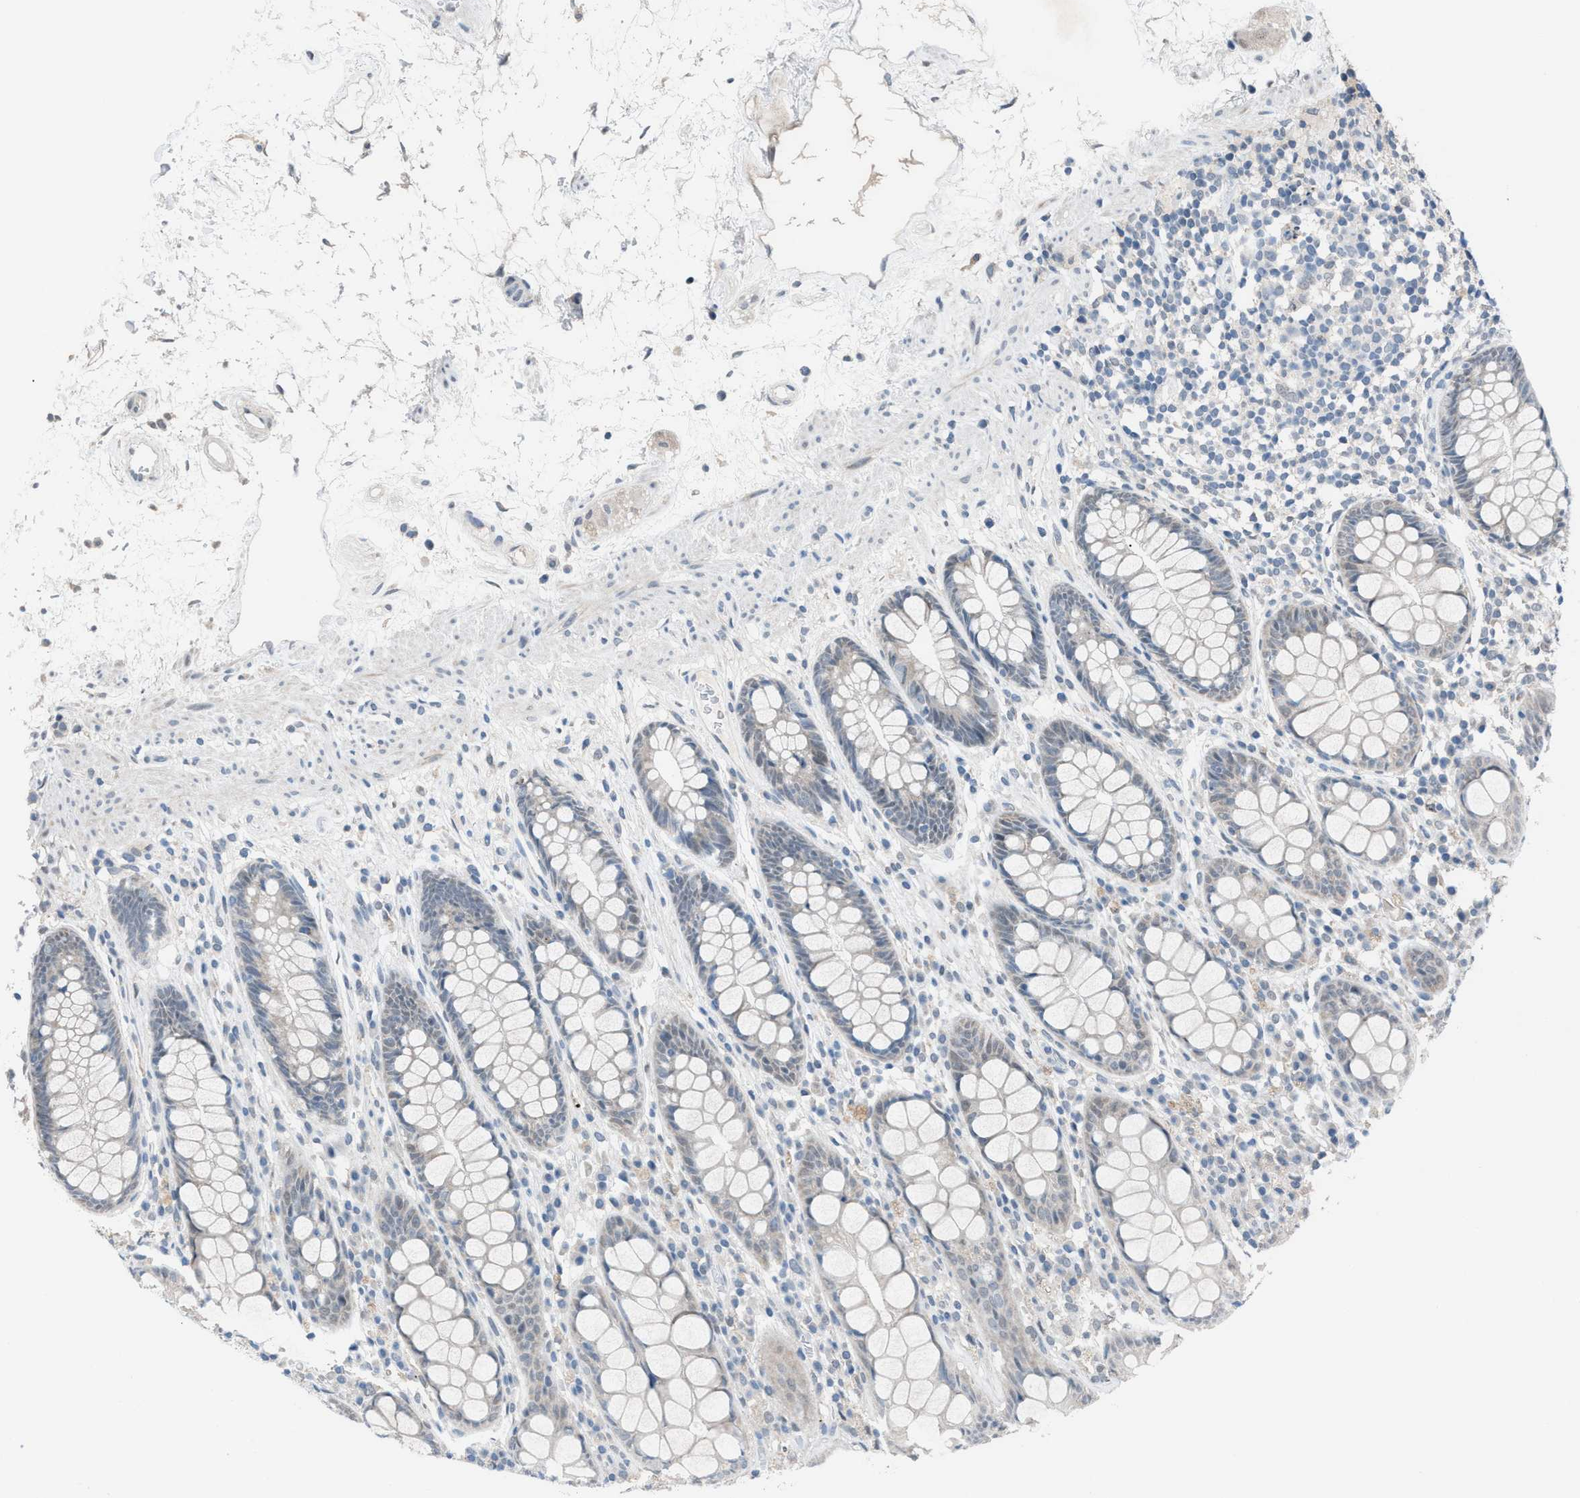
{"staining": {"intensity": "weak", "quantity": "<25%", "location": "cytoplasmic/membranous"}, "tissue": "rectum", "cell_type": "Glandular cells", "image_type": "normal", "snomed": [{"axis": "morphology", "description": "Normal tissue, NOS"}, {"axis": "topography", "description": "Rectum"}], "caption": "Glandular cells are negative for brown protein staining in unremarkable rectum. (DAB (3,3'-diaminobenzidine) immunohistochemistry (IHC) with hematoxylin counter stain).", "gene": "ANAPC11", "patient": {"sex": "male", "age": 64}}